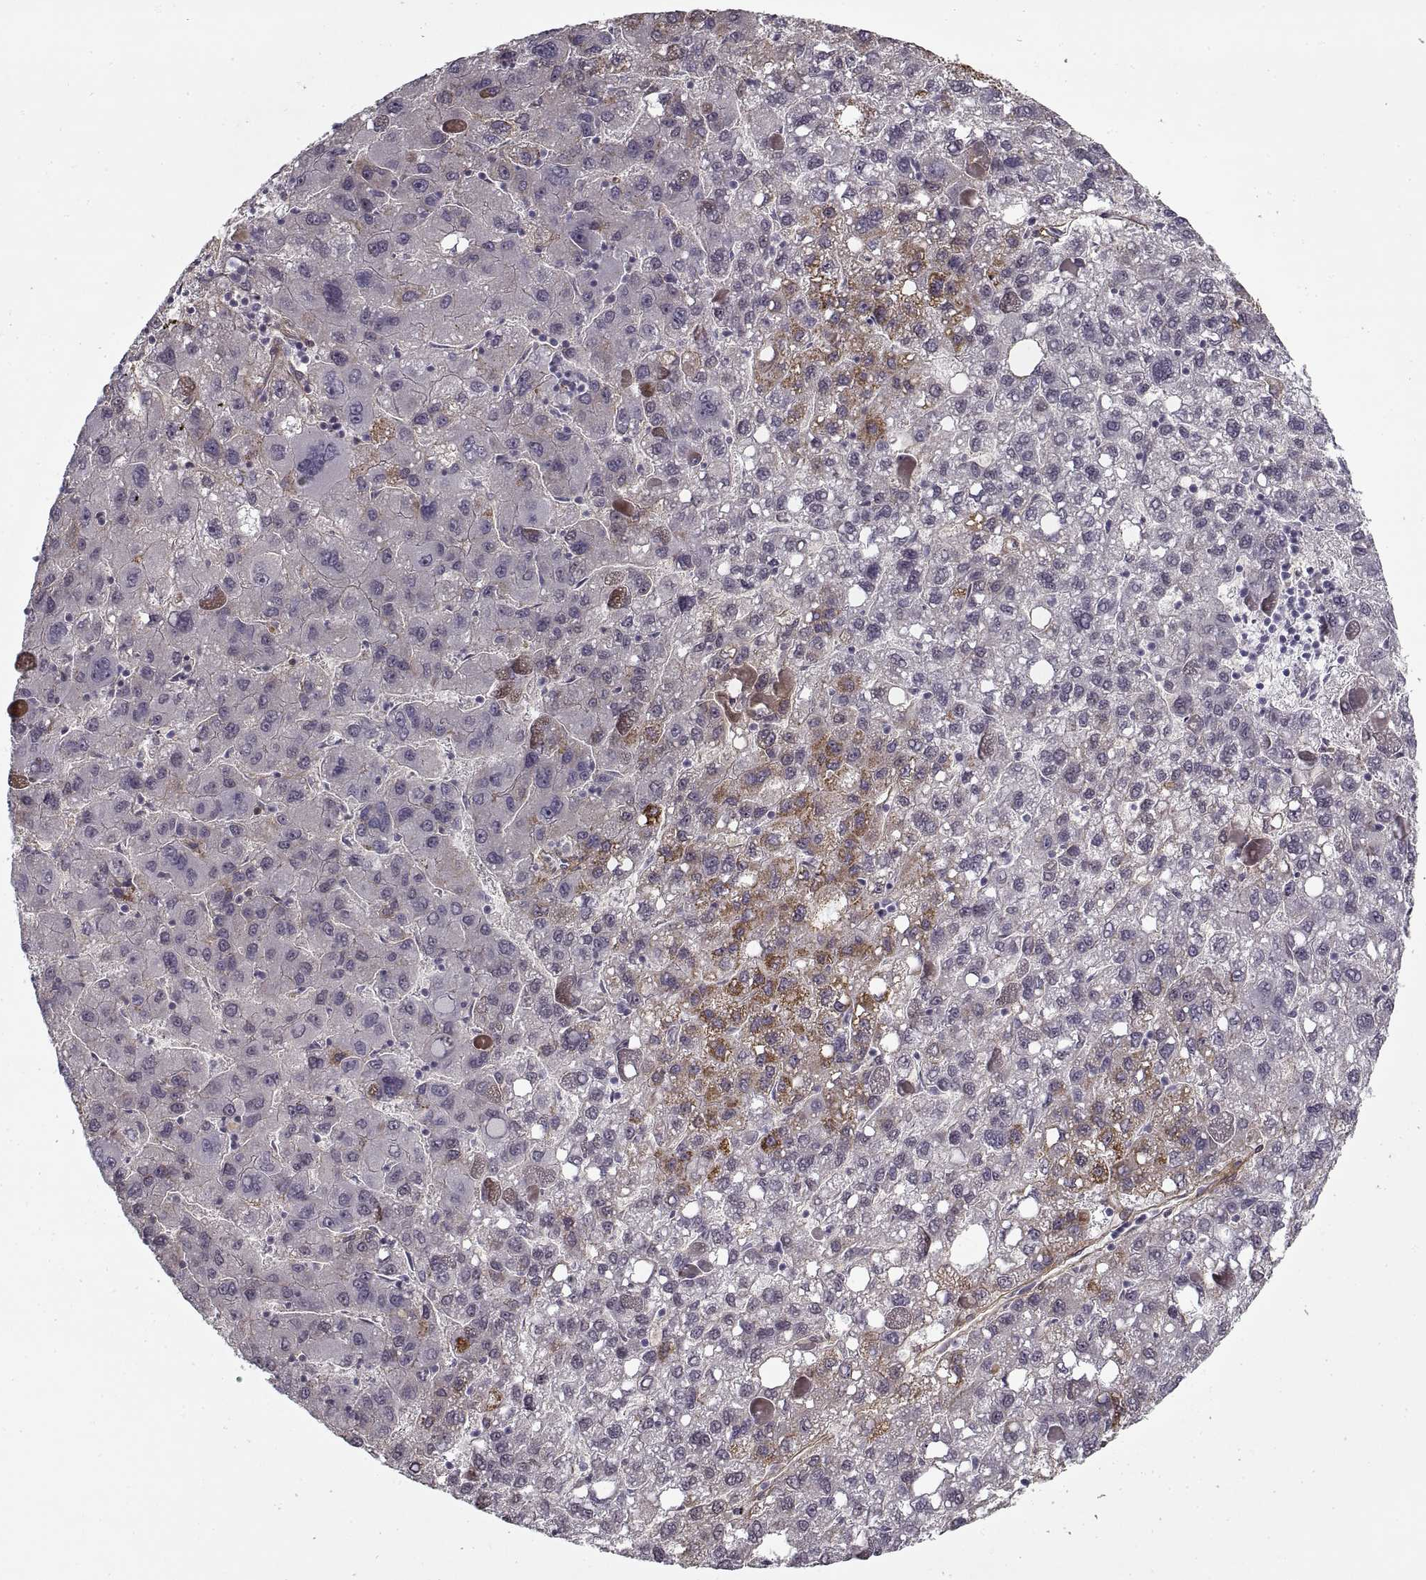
{"staining": {"intensity": "moderate", "quantity": "<25%", "location": "cytoplasmic/membranous"}, "tissue": "liver cancer", "cell_type": "Tumor cells", "image_type": "cancer", "snomed": [{"axis": "morphology", "description": "Carcinoma, Hepatocellular, NOS"}, {"axis": "topography", "description": "Liver"}], "caption": "Immunohistochemical staining of liver cancer (hepatocellular carcinoma) exhibits moderate cytoplasmic/membranous protein positivity in about <25% of tumor cells. (DAB (3,3'-diaminobenzidine) IHC with brightfield microscopy, high magnification).", "gene": "LAMB2", "patient": {"sex": "female", "age": 82}}